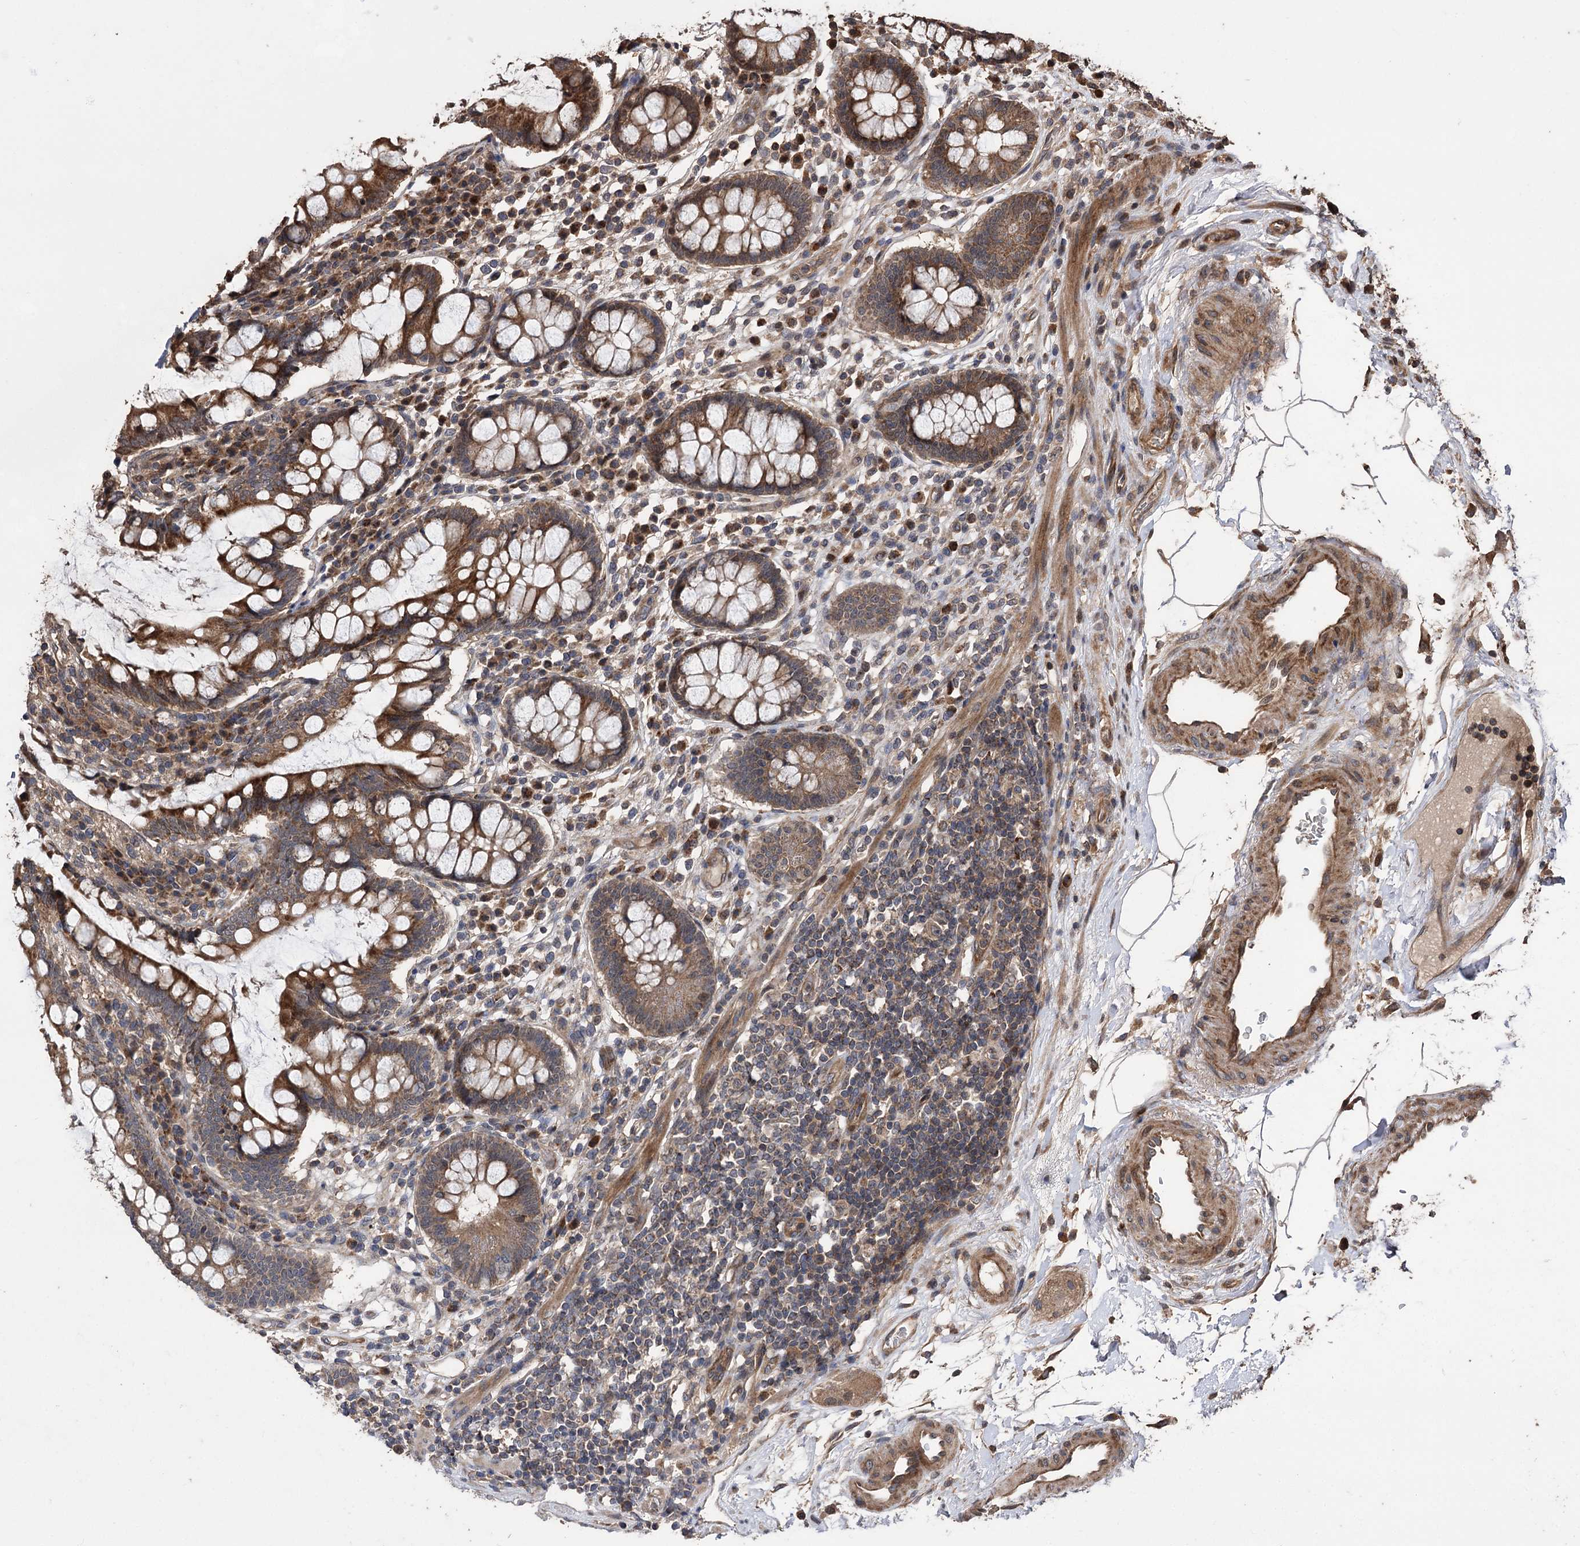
{"staining": {"intensity": "moderate", "quantity": ">75%", "location": "cytoplasmic/membranous"}, "tissue": "colon", "cell_type": "Endothelial cells", "image_type": "normal", "snomed": [{"axis": "morphology", "description": "Normal tissue, NOS"}, {"axis": "topography", "description": "Colon"}], "caption": "Colon stained with immunohistochemistry (IHC) shows moderate cytoplasmic/membranous staining in about >75% of endothelial cells.", "gene": "RASSF3", "patient": {"sex": "female", "age": 79}}